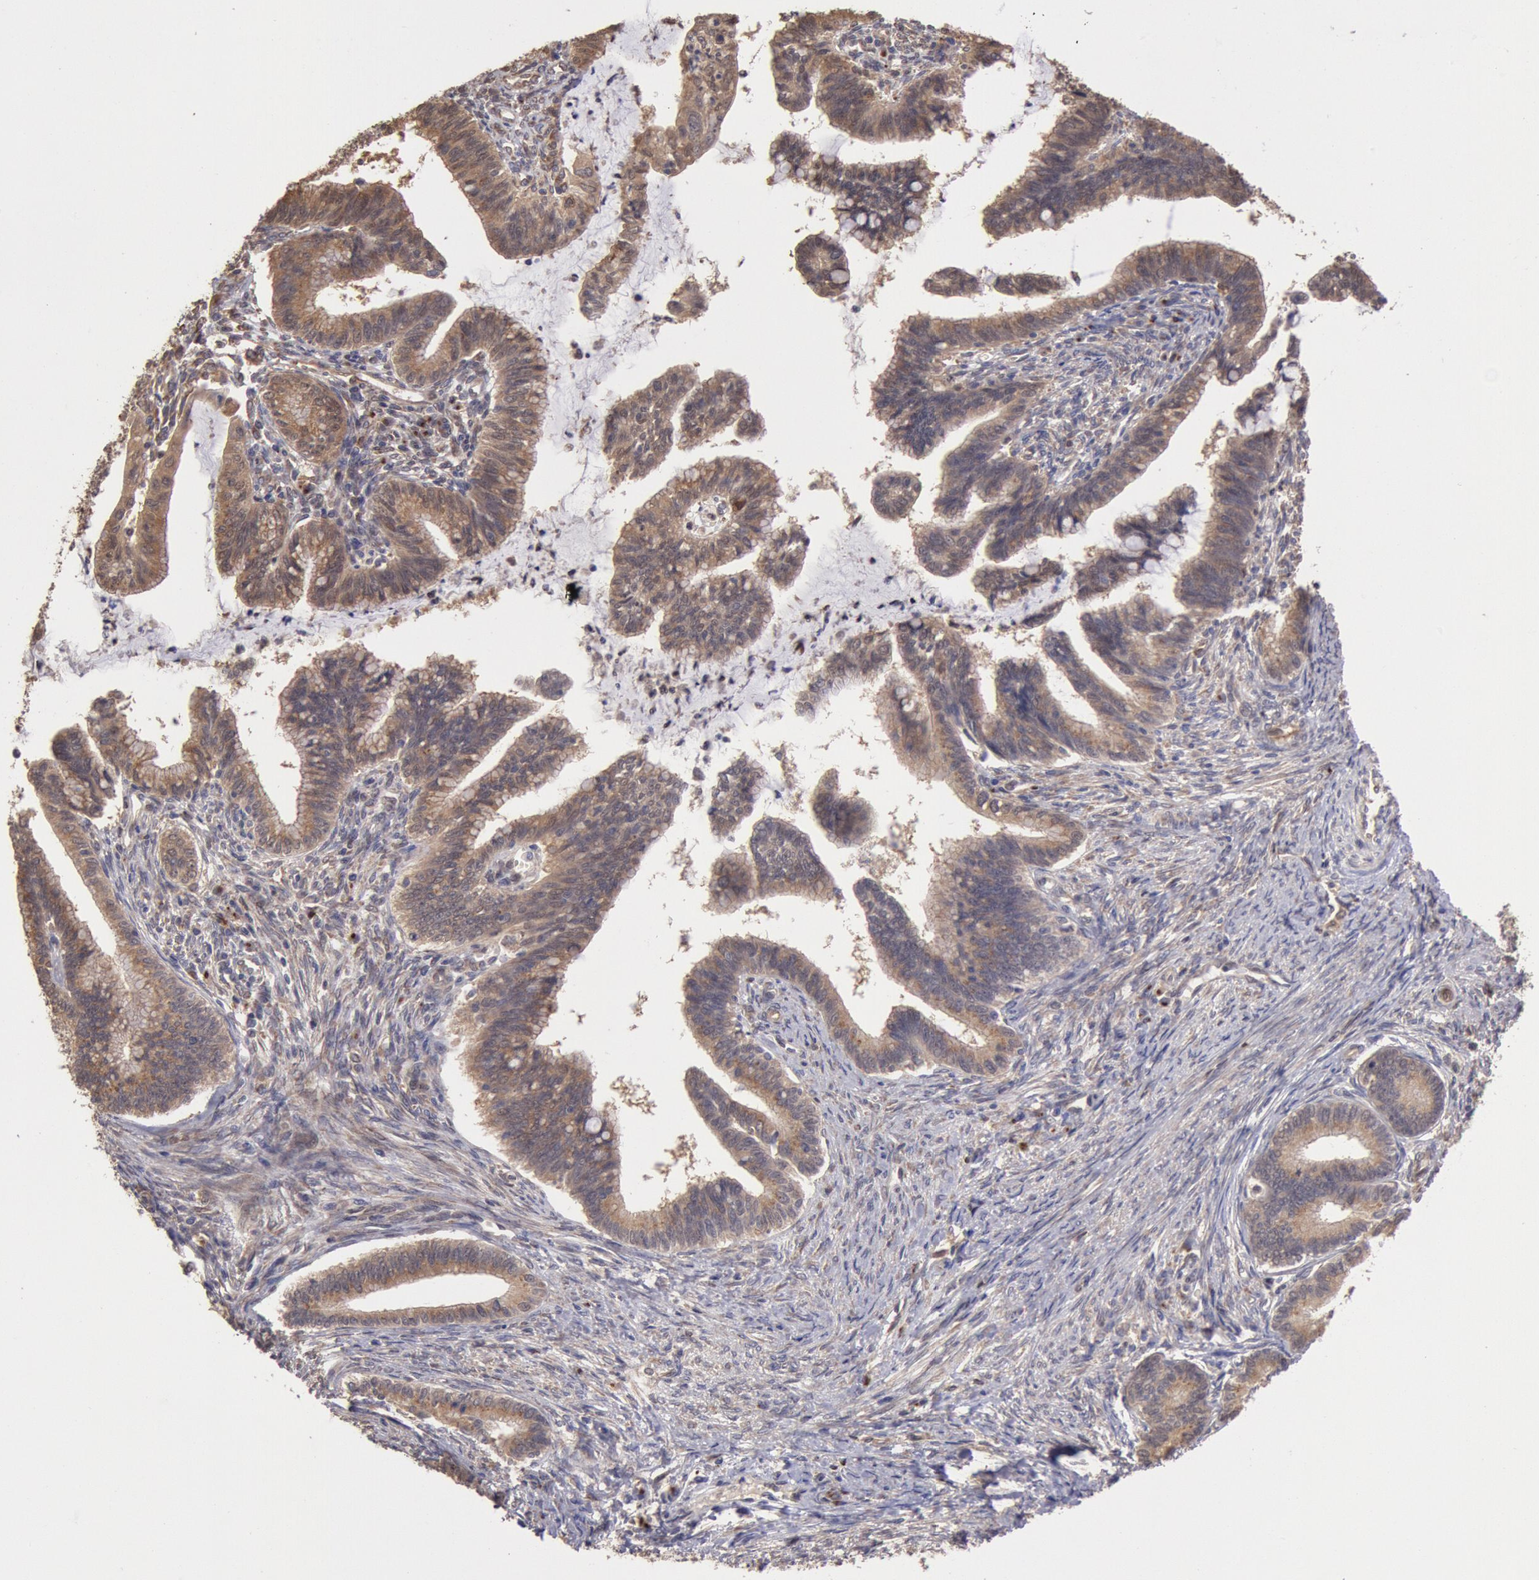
{"staining": {"intensity": "strong", "quantity": ">75%", "location": "cytoplasmic/membranous"}, "tissue": "cervical cancer", "cell_type": "Tumor cells", "image_type": "cancer", "snomed": [{"axis": "morphology", "description": "Adenocarcinoma, NOS"}, {"axis": "topography", "description": "Cervix"}], "caption": "This micrograph demonstrates immunohistochemistry (IHC) staining of human cervical adenocarcinoma, with high strong cytoplasmic/membranous positivity in approximately >75% of tumor cells.", "gene": "COMT", "patient": {"sex": "female", "age": 36}}